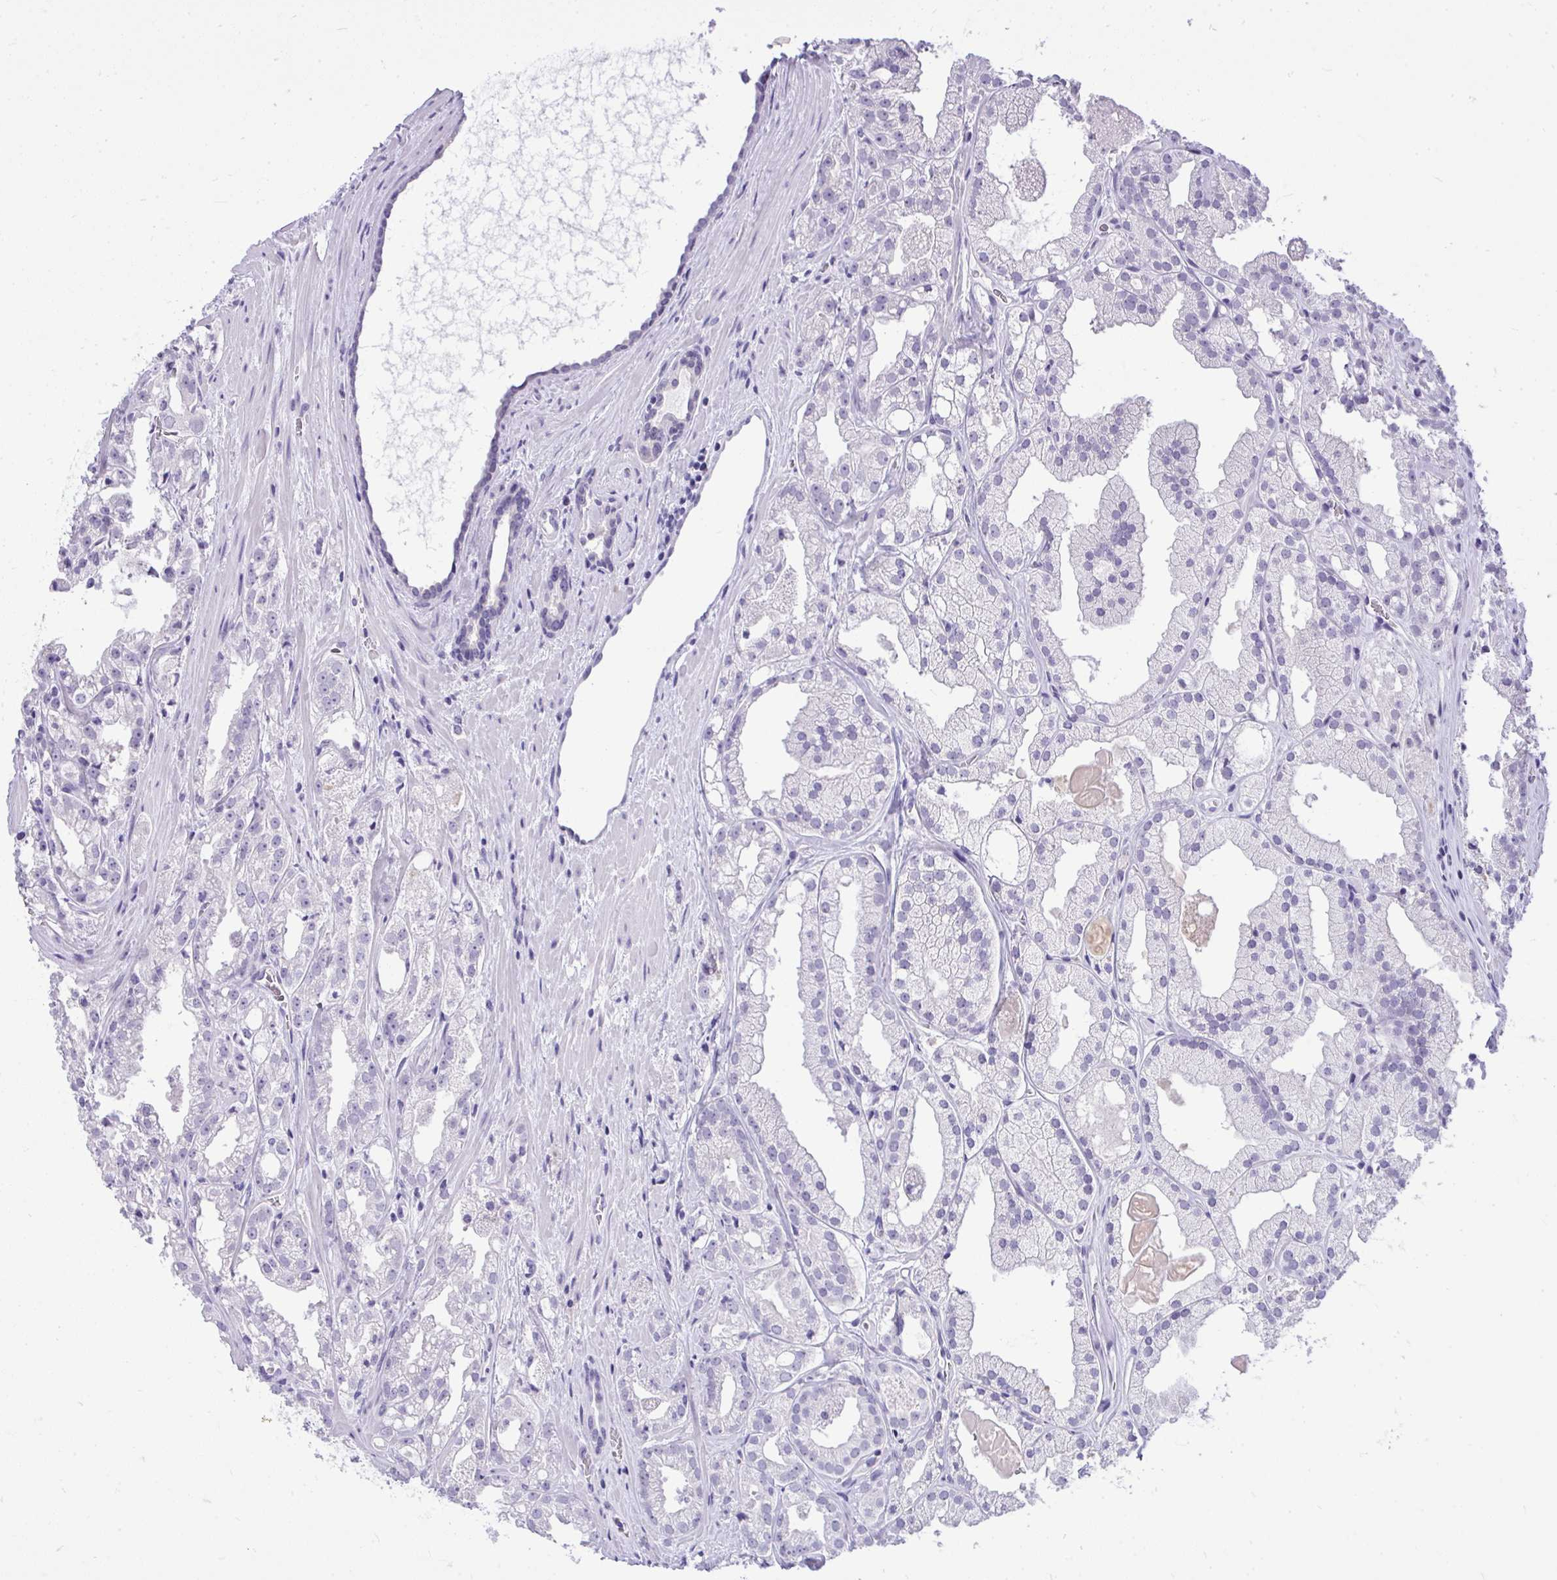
{"staining": {"intensity": "negative", "quantity": "none", "location": "none"}, "tissue": "prostate cancer", "cell_type": "Tumor cells", "image_type": "cancer", "snomed": [{"axis": "morphology", "description": "Adenocarcinoma, High grade"}, {"axis": "topography", "description": "Prostate"}], "caption": "Immunohistochemical staining of prostate high-grade adenocarcinoma displays no significant positivity in tumor cells. (Immunohistochemistry (ihc), brightfield microscopy, high magnification).", "gene": "PRM2", "patient": {"sex": "male", "age": 68}}